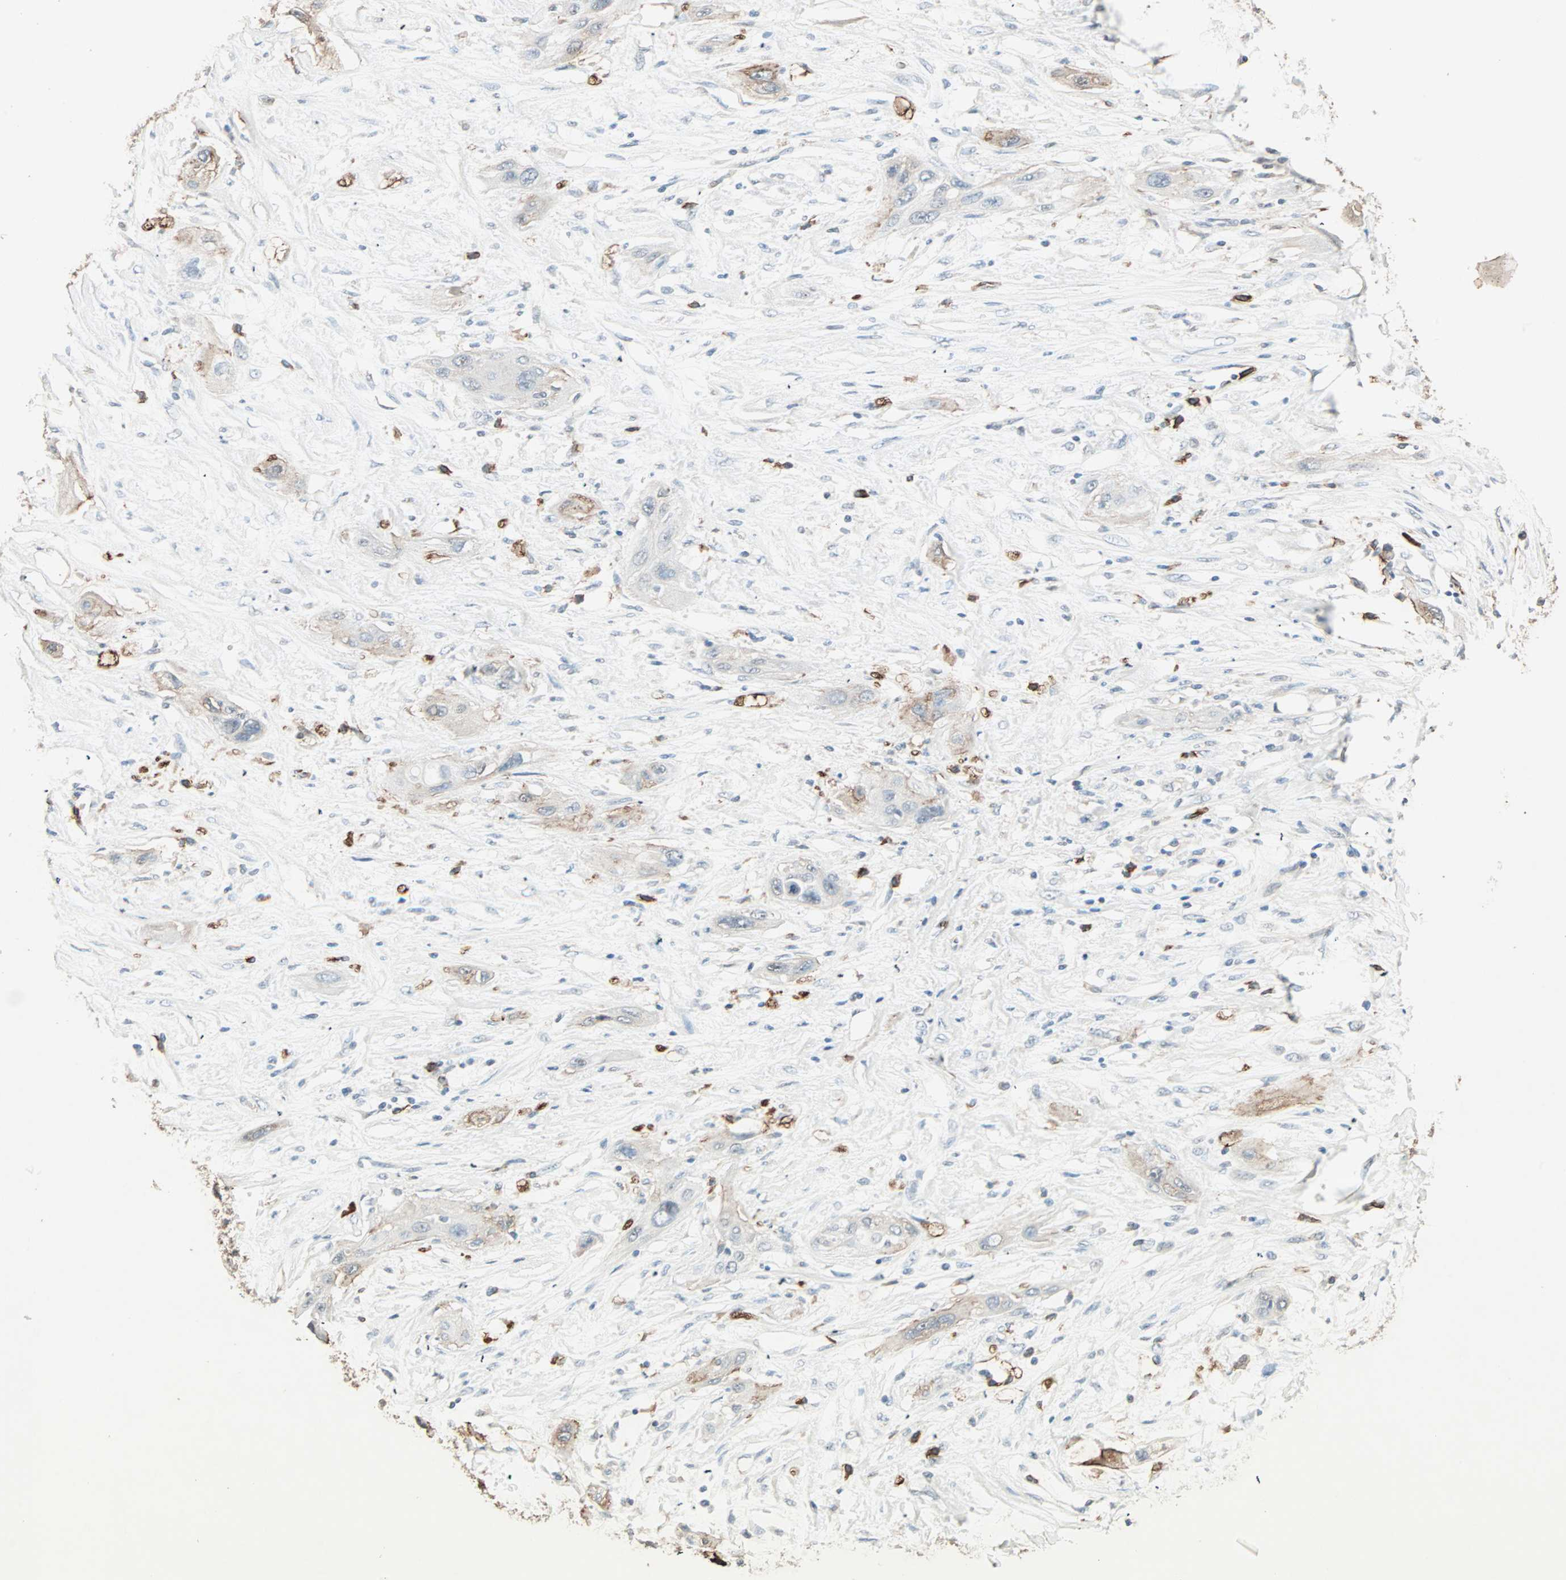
{"staining": {"intensity": "weak", "quantity": "25%-75%", "location": "cytoplasmic/membranous"}, "tissue": "lung cancer", "cell_type": "Tumor cells", "image_type": "cancer", "snomed": [{"axis": "morphology", "description": "Squamous cell carcinoma, NOS"}, {"axis": "topography", "description": "Lung"}], "caption": "IHC photomicrograph of neoplastic tissue: human lung cancer (squamous cell carcinoma) stained using immunohistochemistry displays low levels of weak protein expression localized specifically in the cytoplasmic/membranous of tumor cells, appearing as a cytoplasmic/membranous brown color.", "gene": "MMP3", "patient": {"sex": "female", "age": 47}}